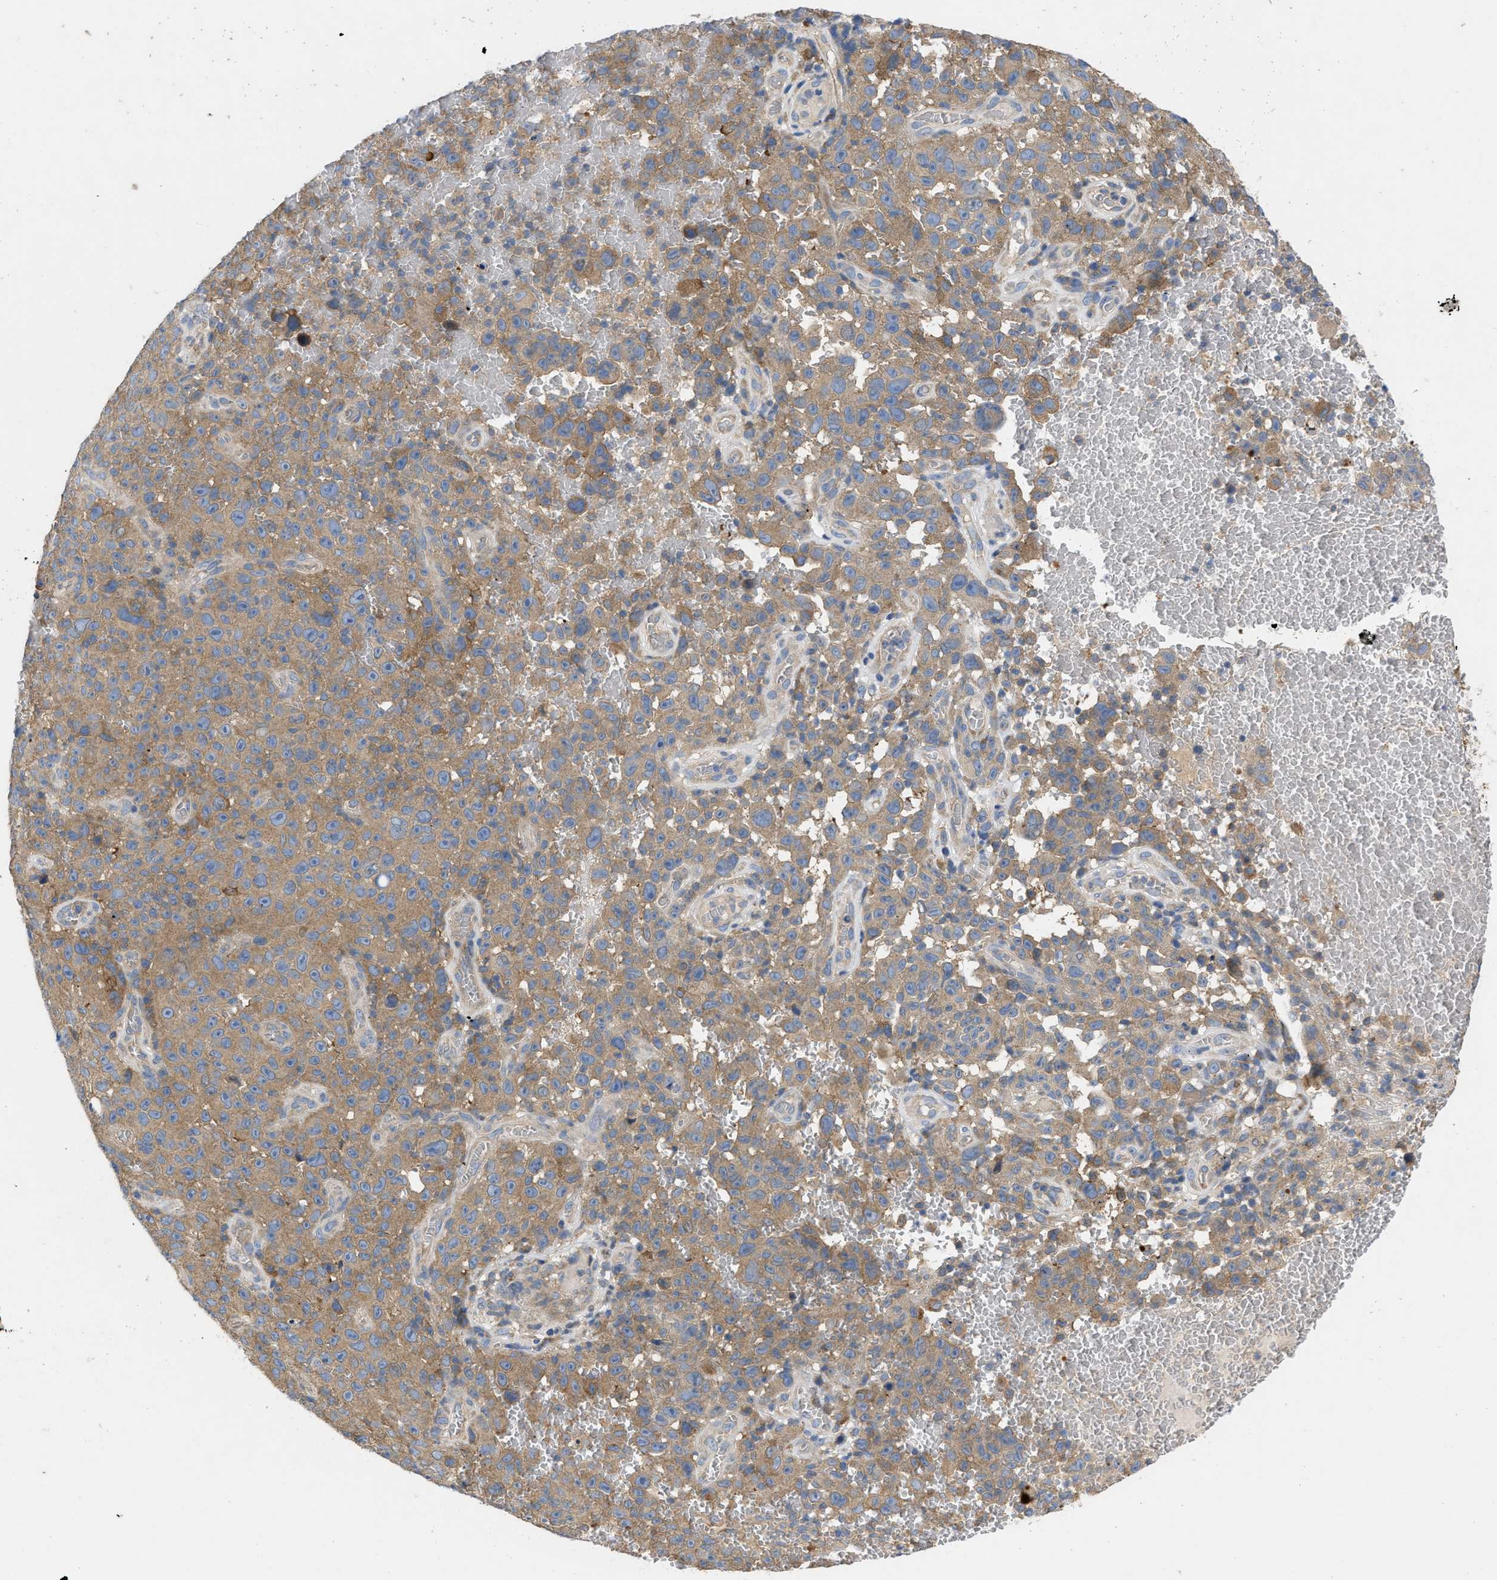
{"staining": {"intensity": "moderate", "quantity": ">75%", "location": "cytoplasmic/membranous"}, "tissue": "melanoma", "cell_type": "Tumor cells", "image_type": "cancer", "snomed": [{"axis": "morphology", "description": "Malignant melanoma, NOS"}, {"axis": "topography", "description": "Skin"}], "caption": "Immunohistochemical staining of human malignant melanoma reveals moderate cytoplasmic/membranous protein positivity in approximately >75% of tumor cells.", "gene": "TMEM131", "patient": {"sex": "female", "age": 82}}